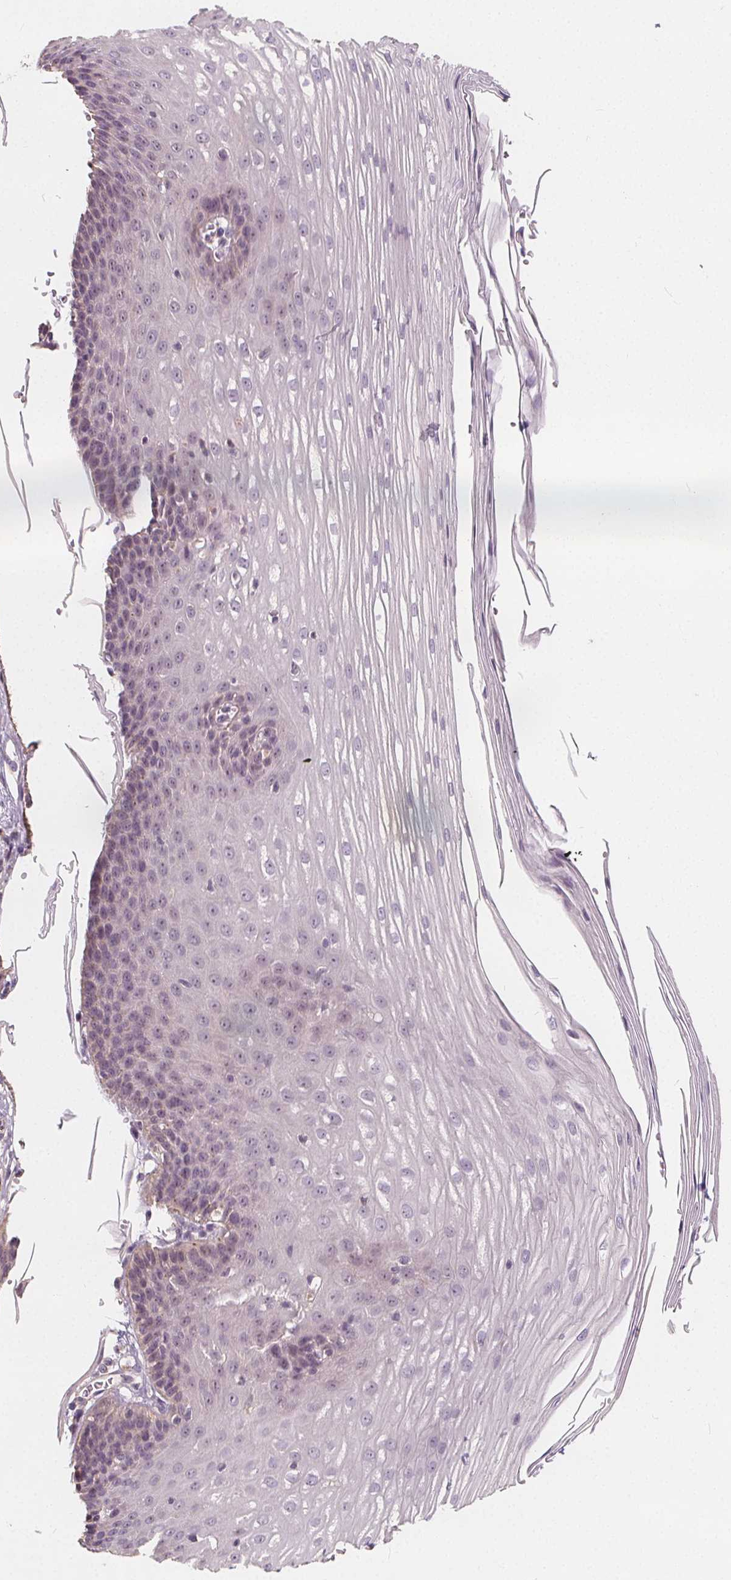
{"staining": {"intensity": "negative", "quantity": "none", "location": "none"}, "tissue": "esophagus", "cell_type": "Squamous epithelial cells", "image_type": "normal", "snomed": [{"axis": "morphology", "description": "Normal tissue, NOS"}, {"axis": "topography", "description": "Esophagus"}], "caption": "Human esophagus stained for a protein using IHC reveals no positivity in squamous epithelial cells.", "gene": "DRC3", "patient": {"sex": "male", "age": 62}}